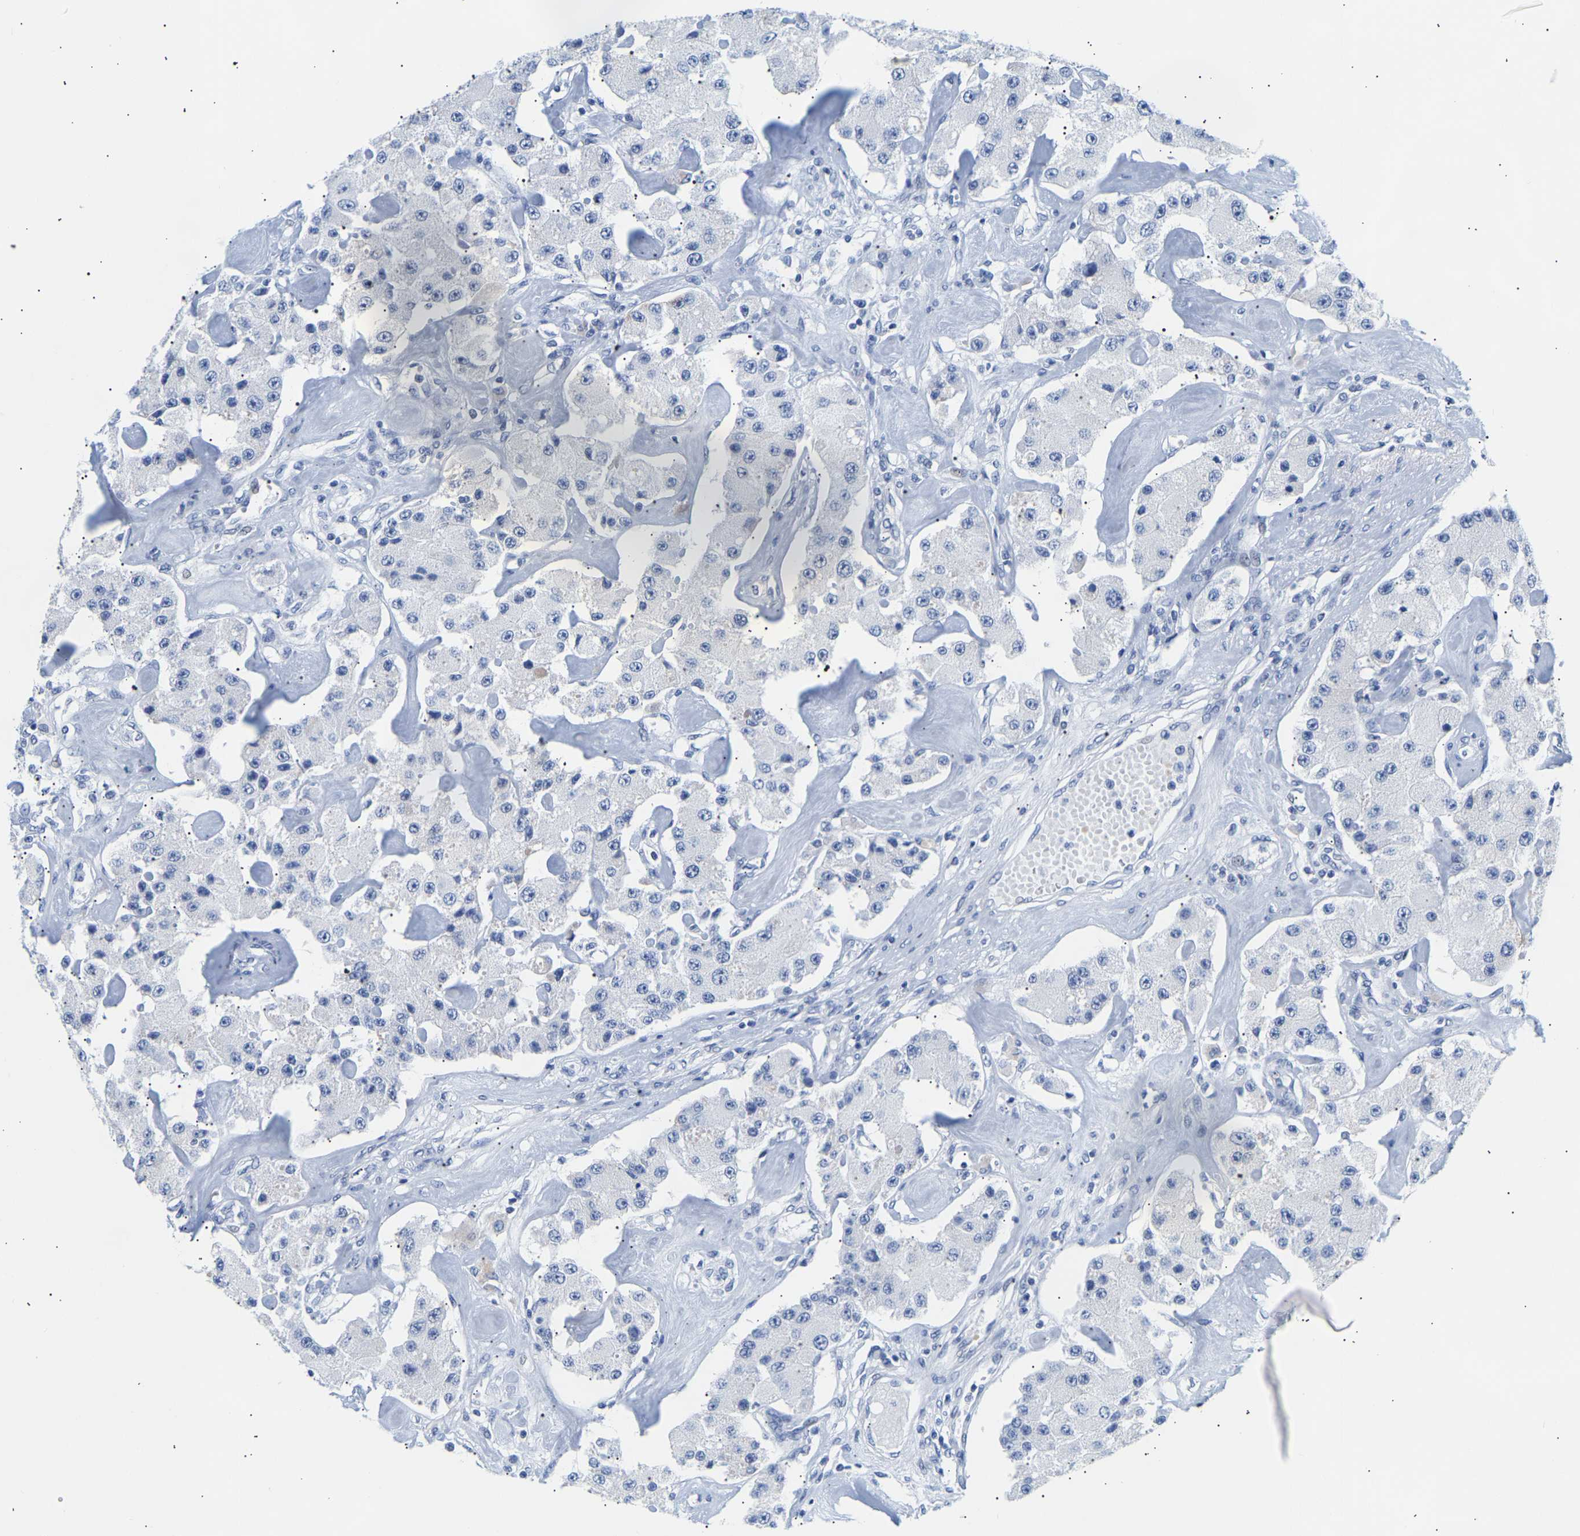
{"staining": {"intensity": "negative", "quantity": "none", "location": "none"}, "tissue": "carcinoid", "cell_type": "Tumor cells", "image_type": "cancer", "snomed": [{"axis": "morphology", "description": "Carcinoid, malignant, NOS"}, {"axis": "topography", "description": "Pancreas"}], "caption": "Malignant carcinoid was stained to show a protein in brown. There is no significant positivity in tumor cells.", "gene": "SPINK2", "patient": {"sex": "male", "age": 41}}